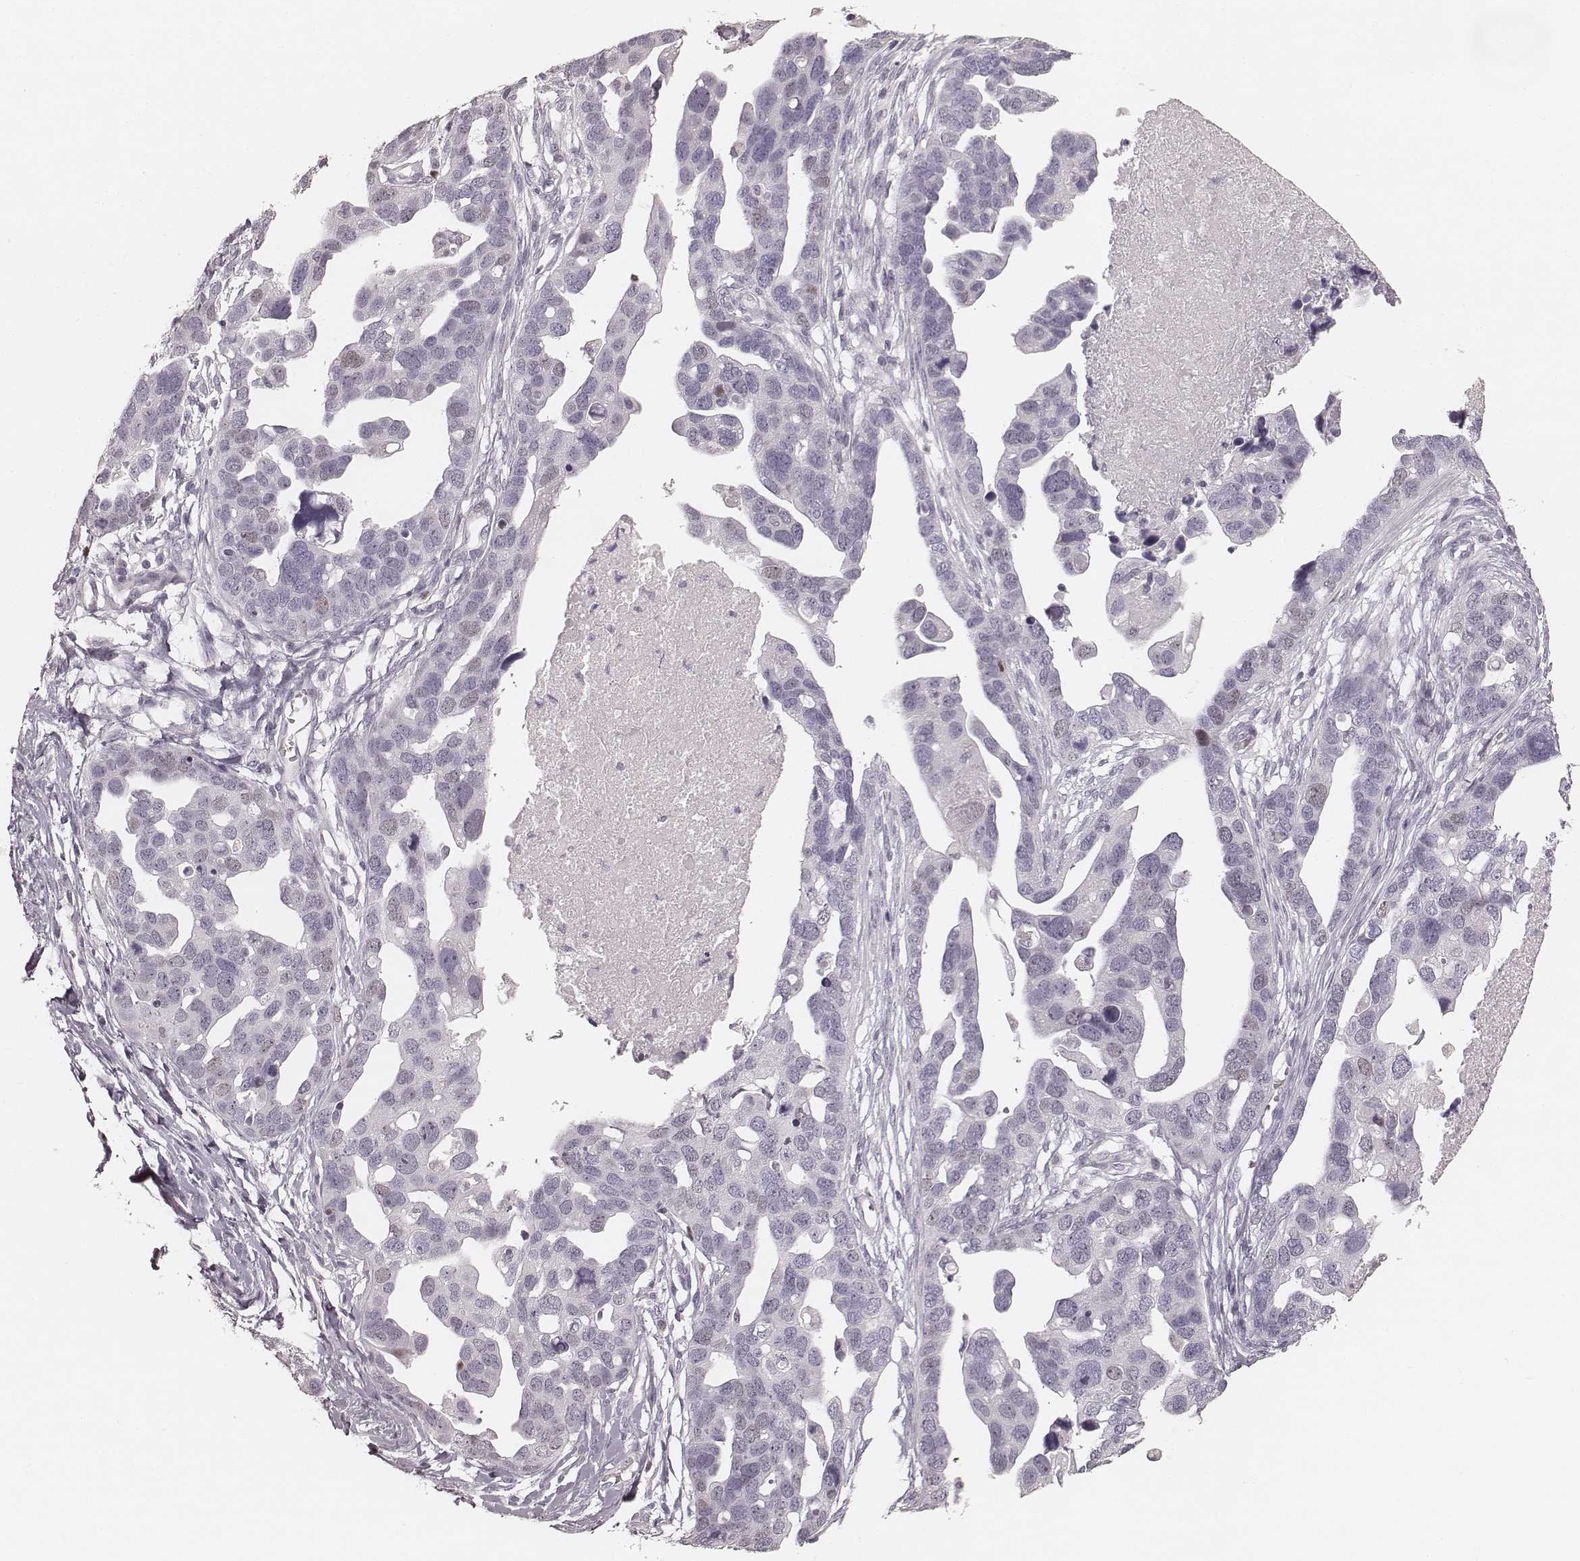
{"staining": {"intensity": "negative", "quantity": "none", "location": "none"}, "tissue": "ovarian cancer", "cell_type": "Tumor cells", "image_type": "cancer", "snomed": [{"axis": "morphology", "description": "Cystadenocarcinoma, serous, NOS"}, {"axis": "topography", "description": "Ovary"}], "caption": "A histopathology image of ovarian cancer stained for a protein displays no brown staining in tumor cells. The staining is performed using DAB (3,3'-diaminobenzidine) brown chromogen with nuclei counter-stained in using hematoxylin.", "gene": "TEX37", "patient": {"sex": "female", "age": 54}}